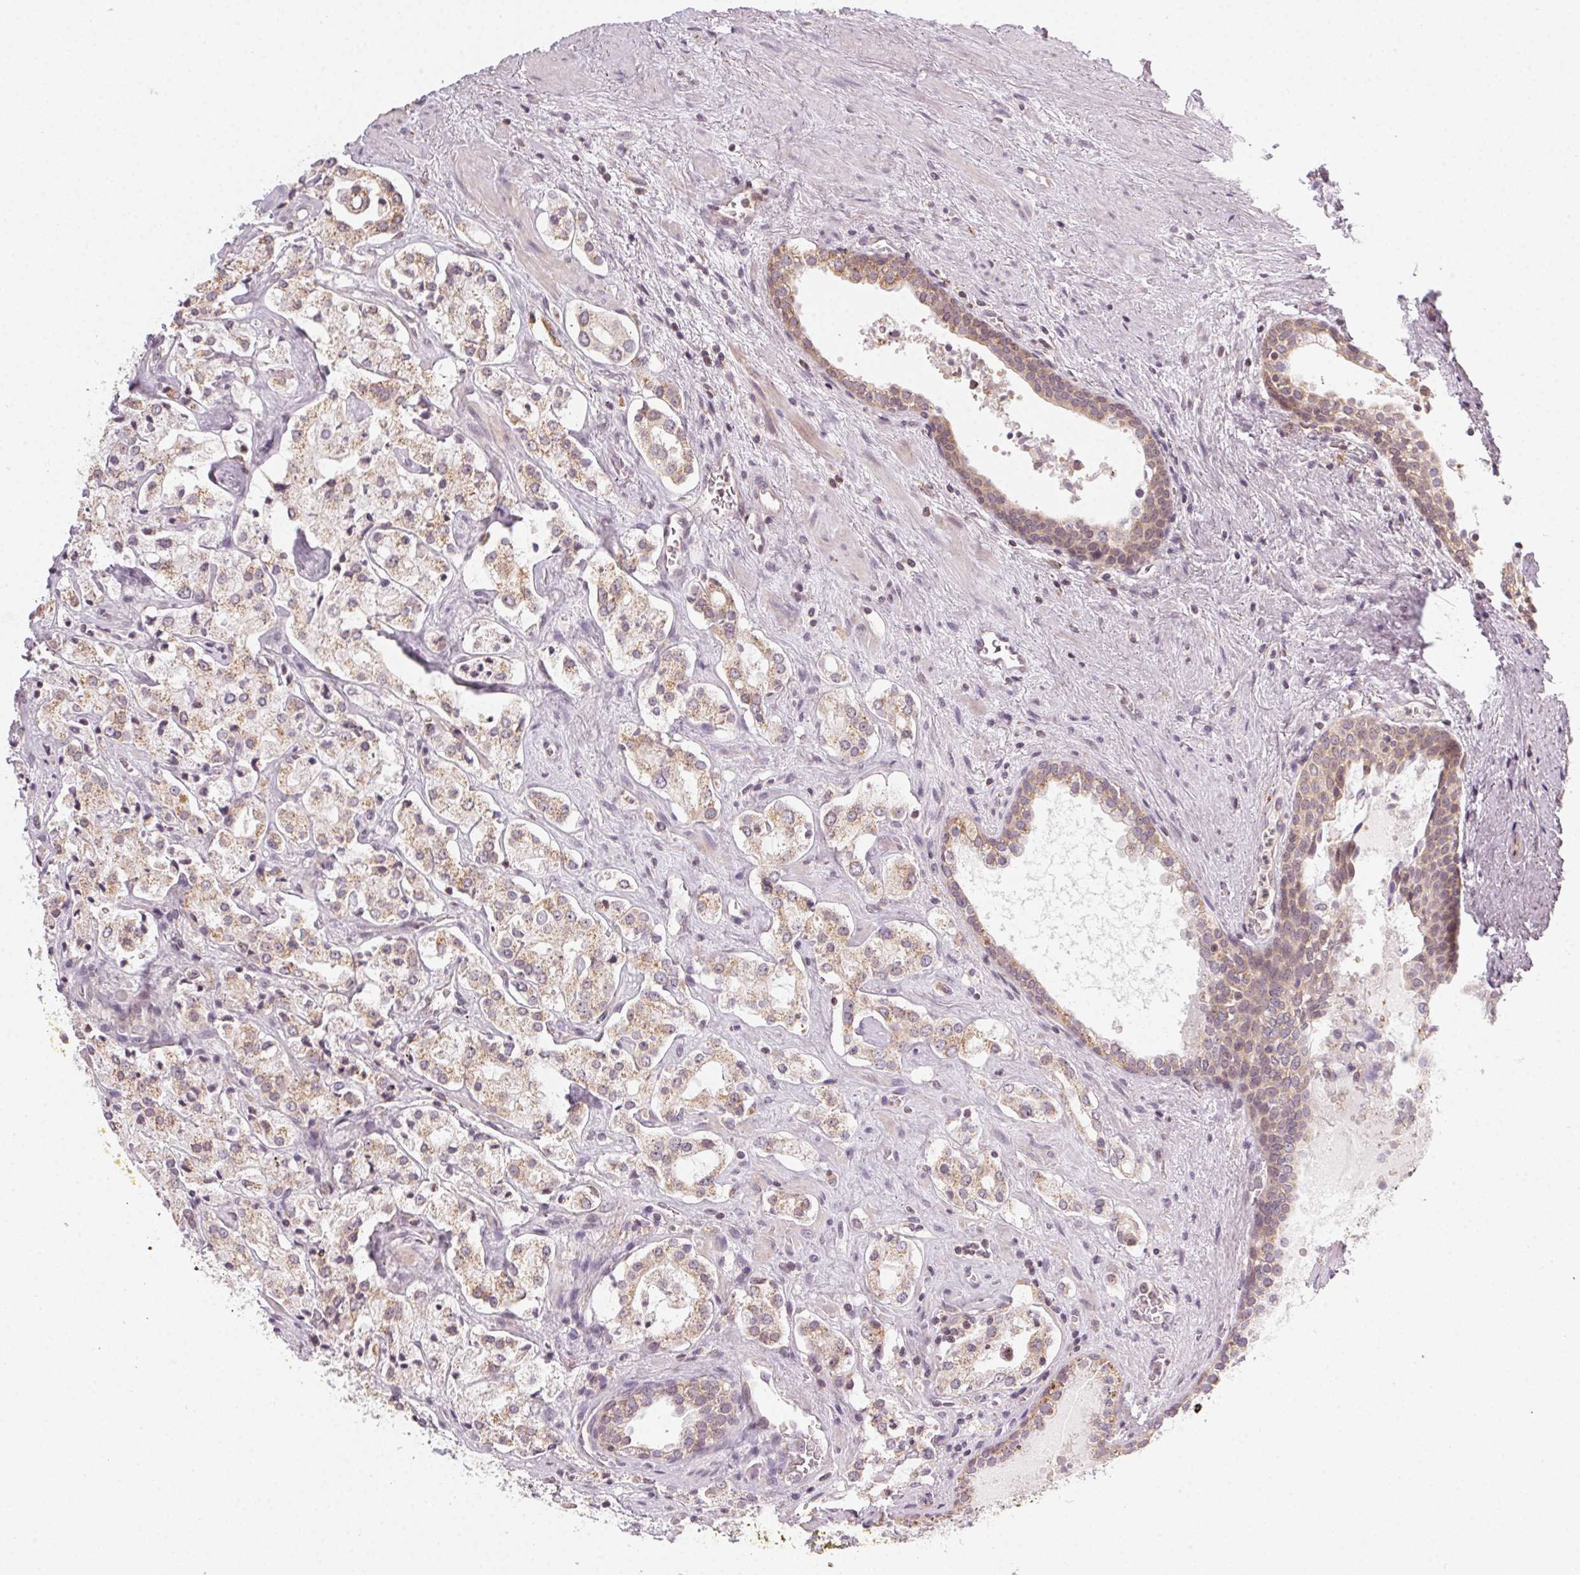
{"staining": {"intensity": "weak", "quantity": ">75%", "location": "cytoplasmic/membranous"}, "tissue": "prostate cancer", "cell_type": "Tumor cells", "image_type": "cancer", "snomed": [{"axis": "morphology", "description": "Adenocarcinoma, NOS"}, {"axis": "topography", "description": "Prostate"}], "caption": "Brown immunohistochemical staining in prostate cancer (adenocarcinoma) displays weak cytoplasmic/membranous staining in approximately >75% of tumor cells.", "gene": "NCOA4", "patient": {"sex": "male", "age": 66}}